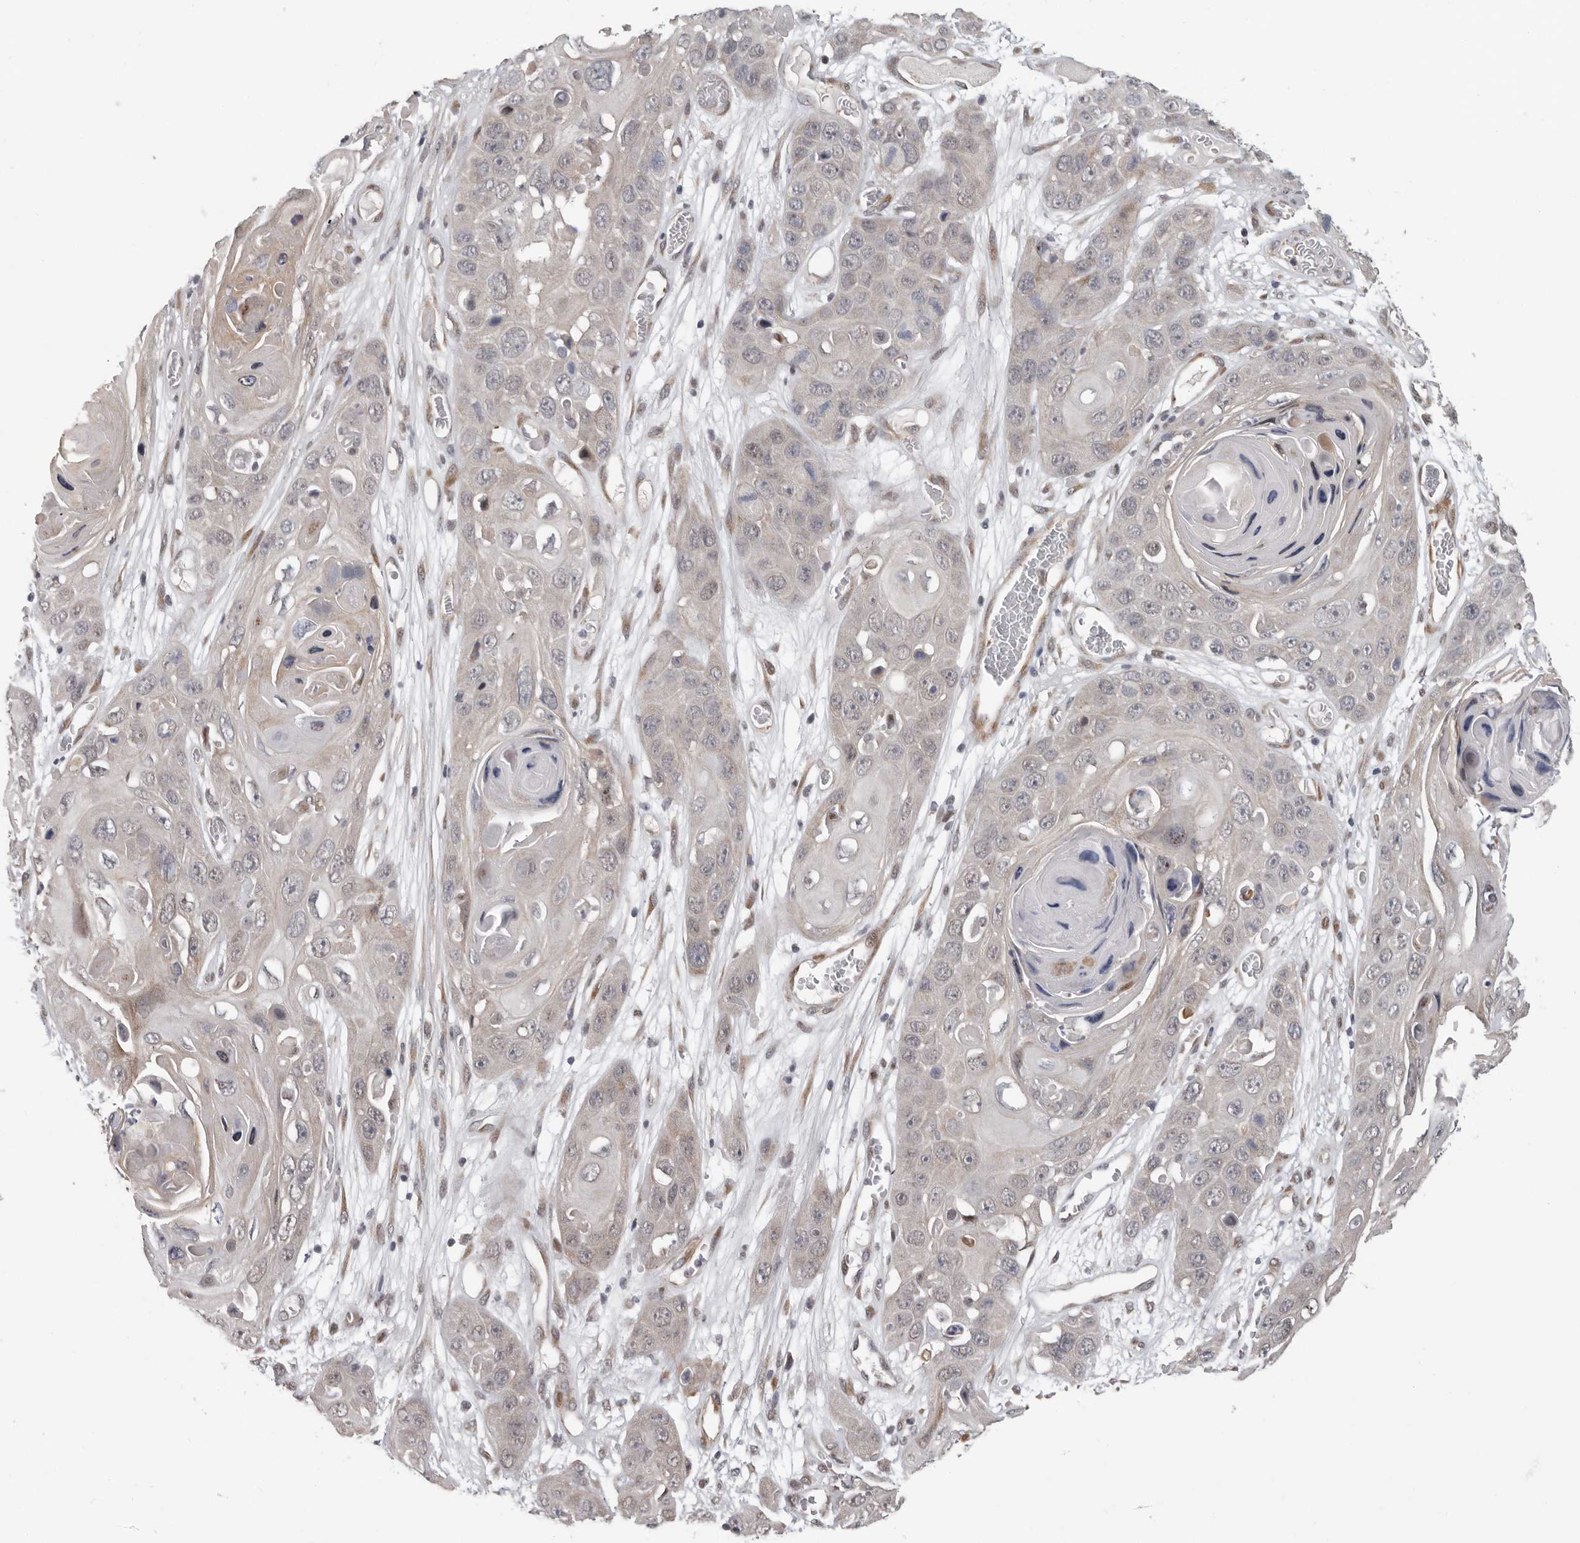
{"staining": {"intensity": "negative", "quantity": "none", "location": "none"}, "tissue": "skin cancer", "cell_type": "Tumor cells", "image_type": "cancer", "snomed": [{"axis": "morphology", "description": "Squamous cell carcinoma, NOS"}, {"axis": "topography", "description": "Skin"}], "caption": "Protein analysis of squamous cell carcinoma (skin) shows no significant staining in tumor cells.", "gene": "RALGPS2", "patient": {"sex": "male", "age": 55}}